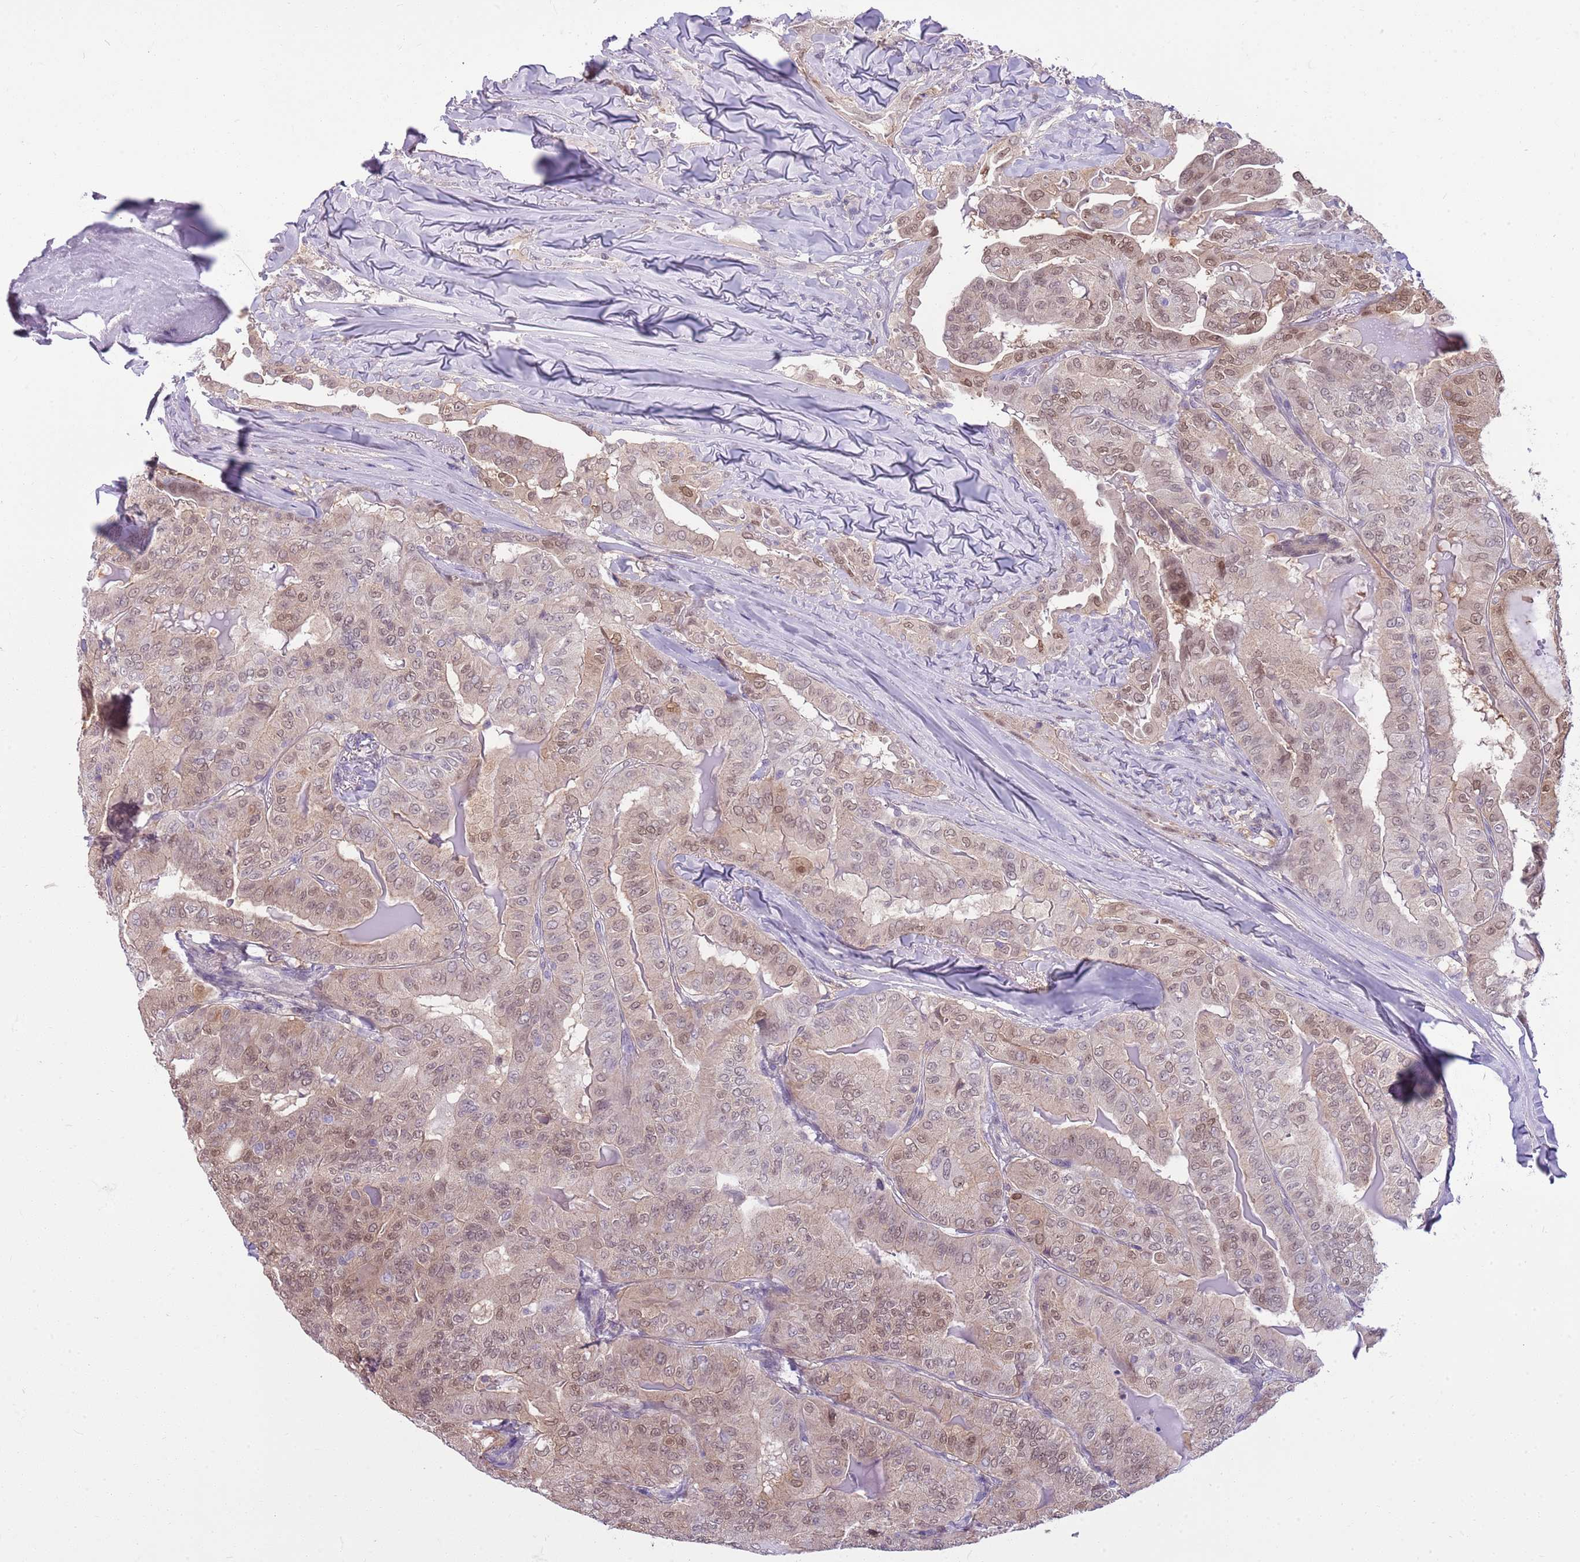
{"staining": {"intensity": "moderate", "quantity": "25%-75%", "location": "nuclear"}, "tissue": "thyroid cancer", "cell_type": "Tumor cells", "image_type": "cancer", "snomed": [{"axis": "morphology", "description": "Papillary adenocarcinoma, NOS"}, {"axis": "topography", "description": "Thyroid gland"}], "caption": "Tumor cells demonstrate medium levels of moderate nuclear staining in approximately 25%-75% of cells in human papillary adenocarcinoma (thyroid). (DAB (3,3'-diaminobenzidine) IHC with brightfield microscopy, high magnification).", "gene": "DHX32", "patient": {"sex": "female", "age": 68}}